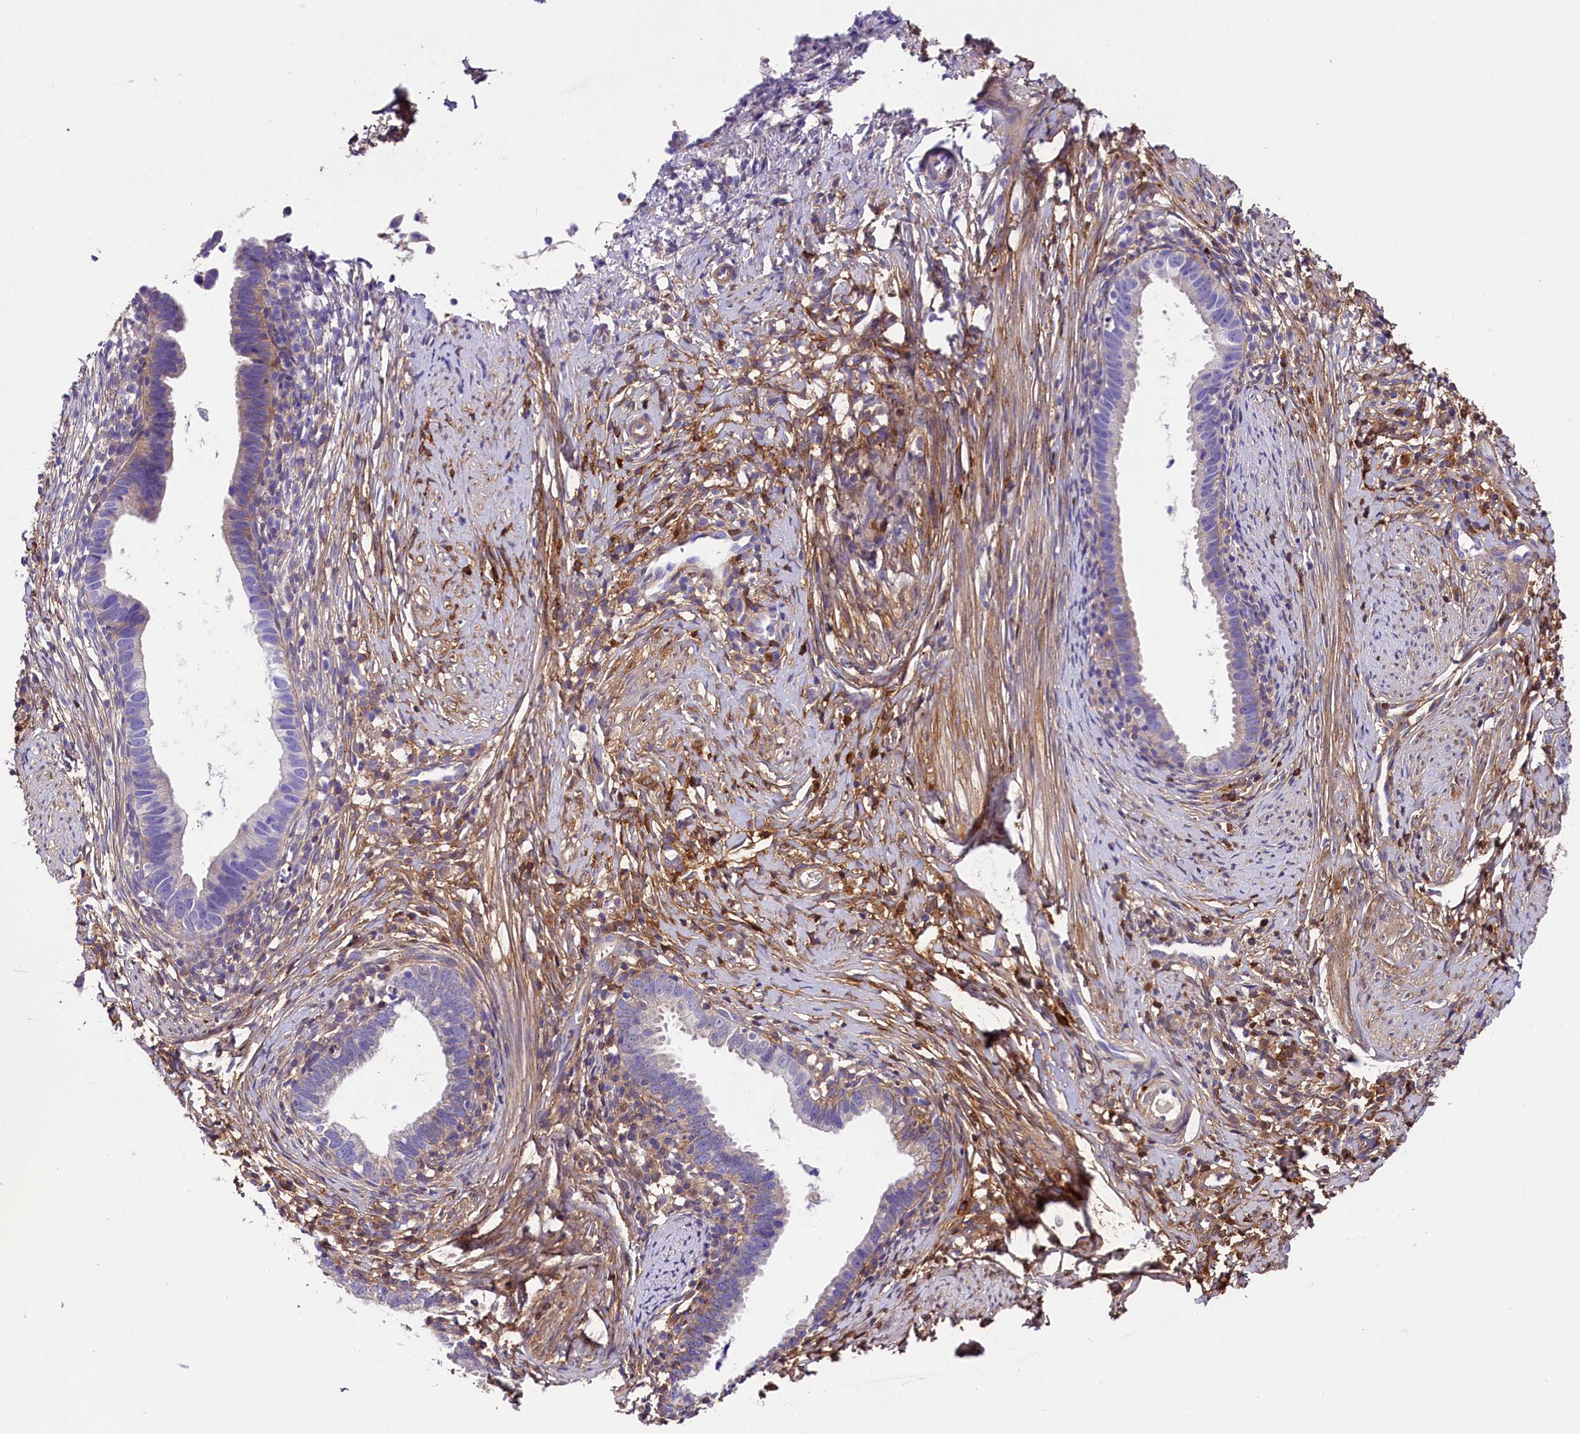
{"staining": {"intensity": "weak", "quantity": "<25%", "location": "cytoplasmic/membranous"}, "tissue": "cervical cancer", "cell_type": "Tumor cells", "image_type": "cancer", "snomed": [{"axis": "morphology", "description": "Adenocarcinoma, NOS"}, {"axis": "topography", "description": "Cervix"}], "caption": "An IHC photomicrograph of adenocarcinoma (cervical) is shown. There is no staining in tumor cells of adenocarcinoma (cervical).", "gene": "SOD3", "patient": {"sex": "female", "age": 36}}